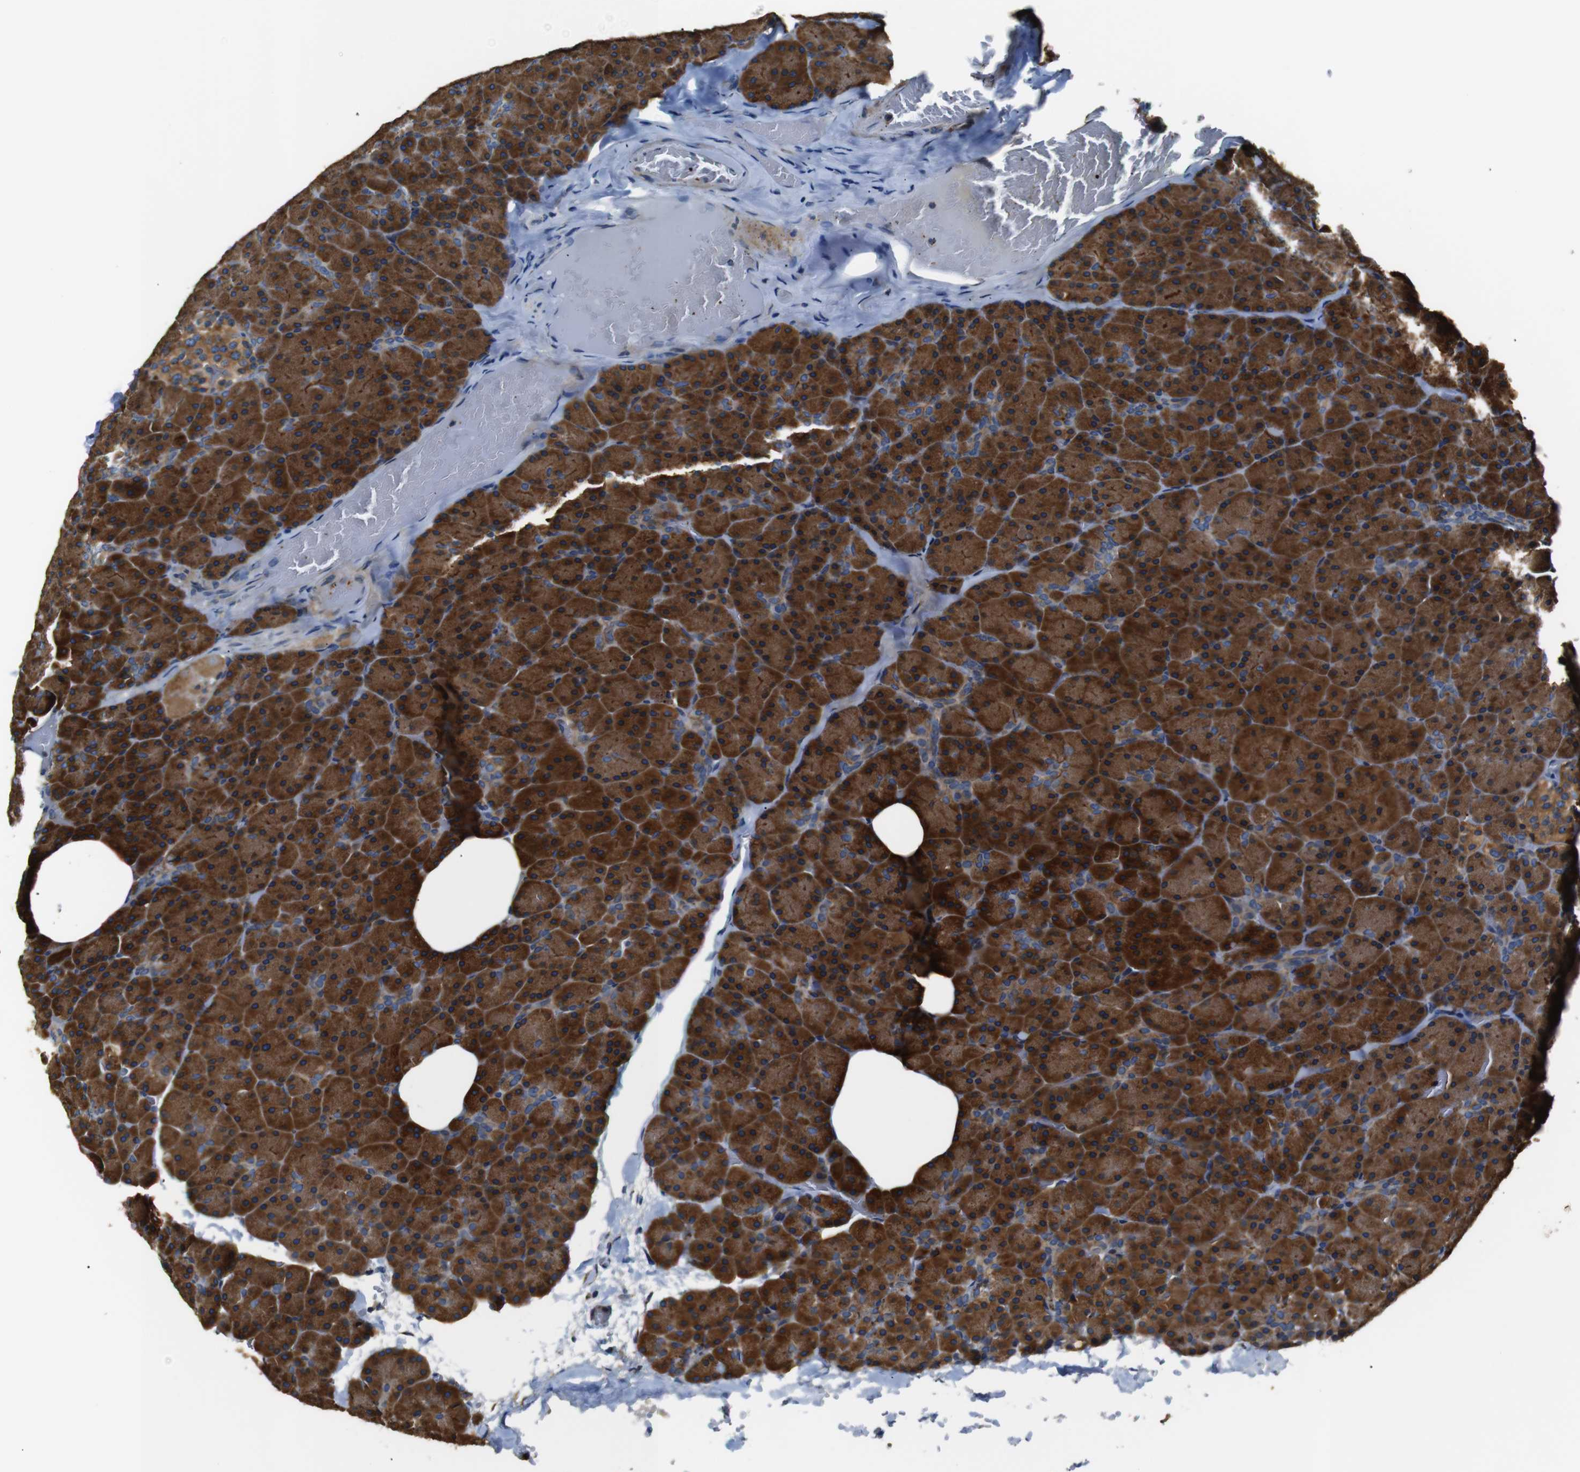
{"staining": {"intensity": "strong", "quantity": ">75%", "location": "cytoplasmic/membranous"}, "tissue": "pancreas", "cell_type": "Exocrine glandular cells", "image_type": "normal", "snomed": [{"axis": "morphology", "description": "Normal tissue, NOS"}, {"axis": "topography", "description": "Pancreas"}], "caption": "Brown immunohistochemical staining in benign human pancreas shows strong cytoplasmic/membranous expression in about >75% of exocrine glandular cells.", "gene": "TMED2", "patient": {"sex": "female", "age": 35}}